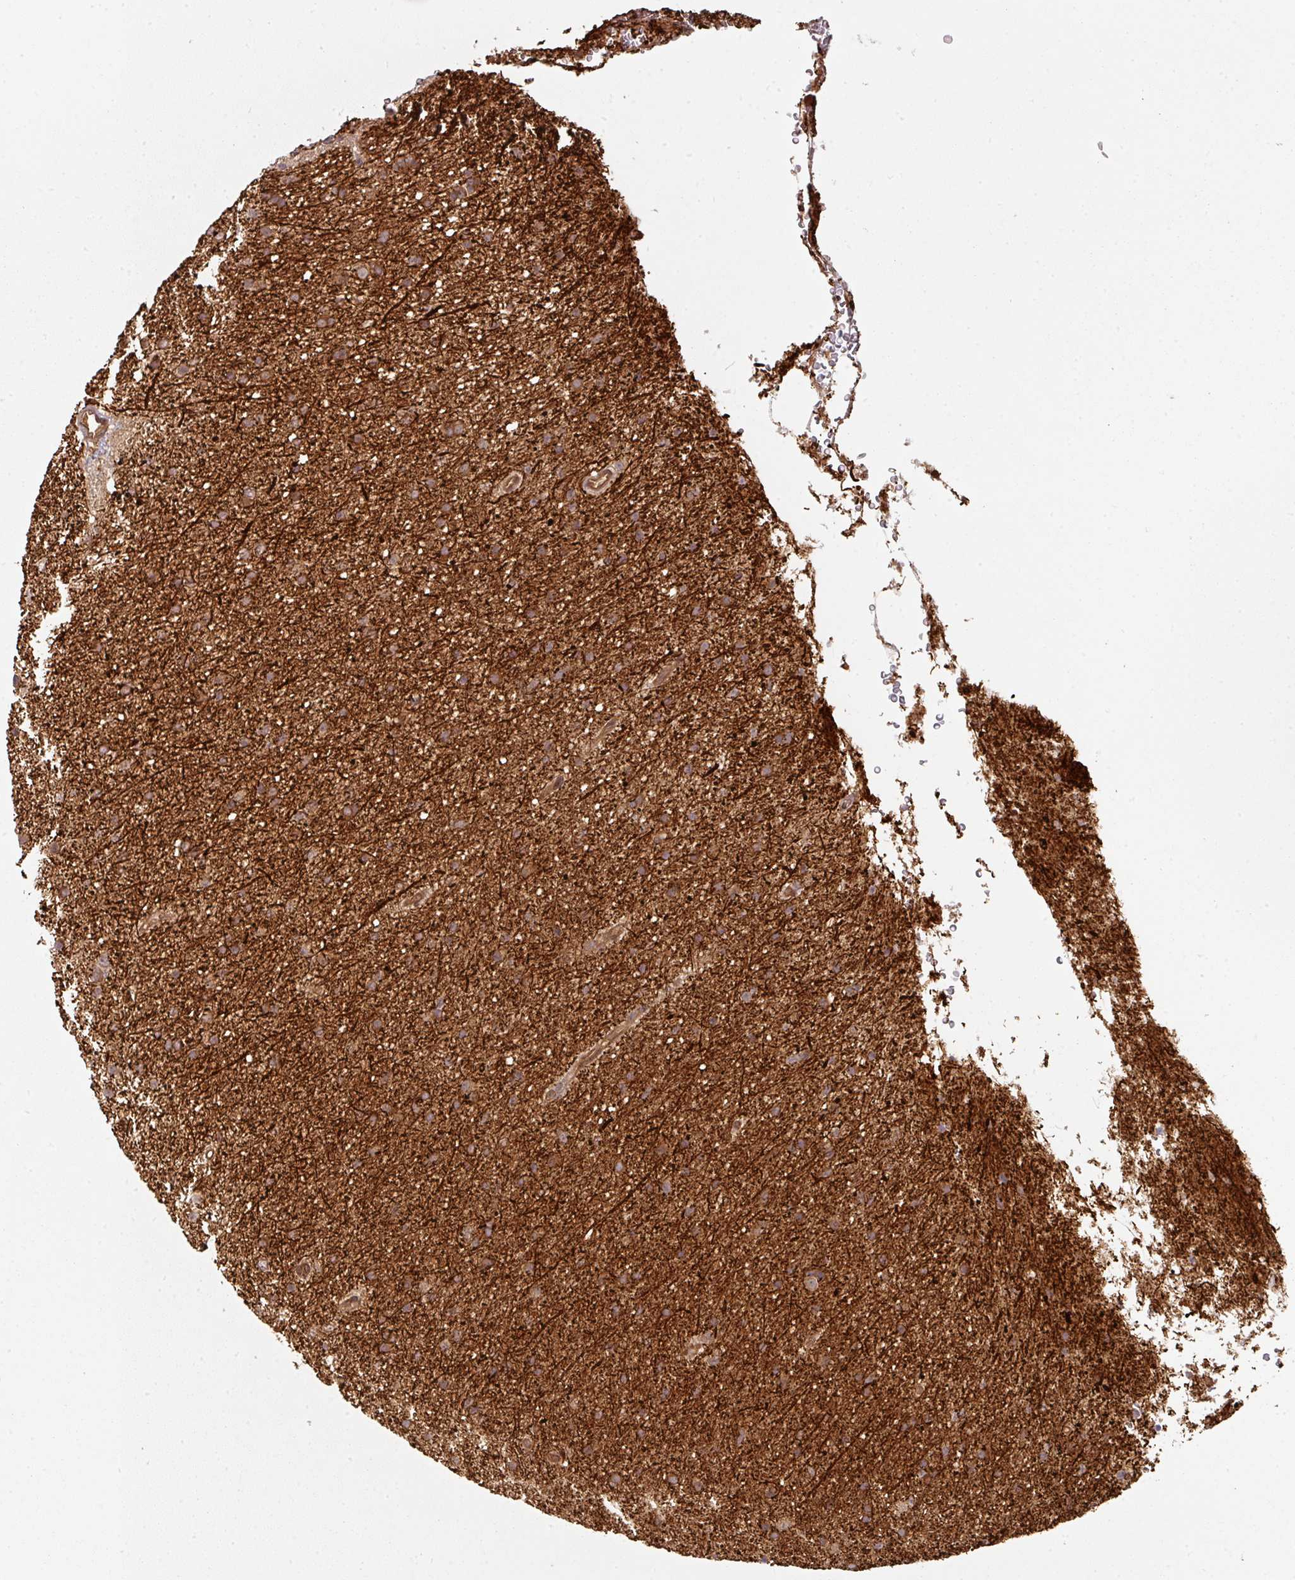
{"staining": {"intensity": "moderate", "quantity": ">75%", "location": "cytoplasmic/membranous"}, "tissue": "glioma", "cell_type": "Tumor cells", "image_type": "cancer", "snomed": [{"axis": "morphology", "description": "Glioma, malignant, Low grade"}, {"axis": "topography", "description": "Cerebral cortex"}], "caption": "Immunohistochemical staining of malignant glioma (low-grade) displays medium levels of moderate cytoplasmic/membranous positivity in approximately >75% of tumor cells.", "gene": "EIF4EBP2", "patient": {"sex": "female", "age": 39}}